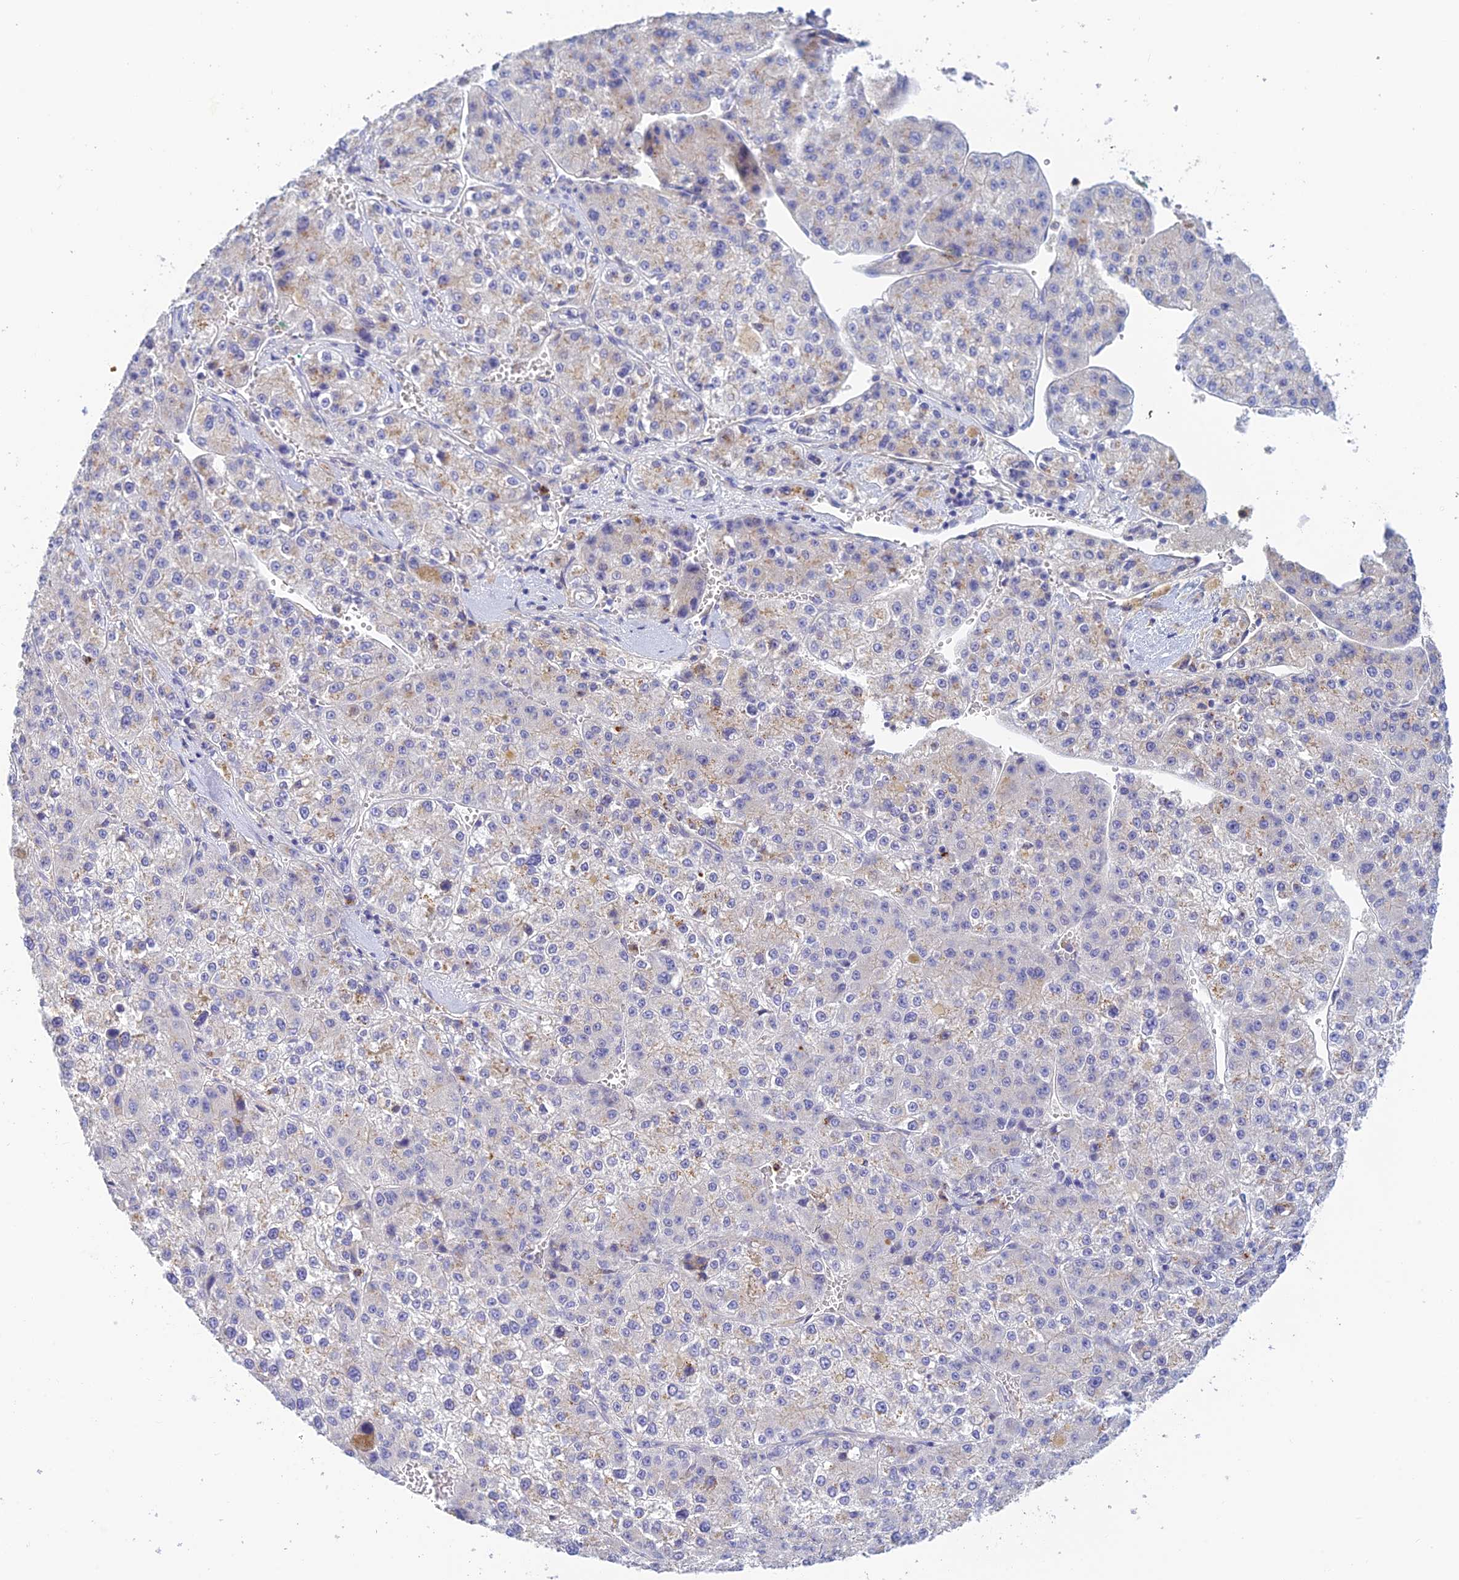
{"staining": {"intensity": "negative", "quantity": "none", "location": "none"}, "tissue": "liver cancer", "cell_type": "Tumor cells", "image_type": "cancer", "snomed": [{"axis": "morphology", "description": "Carcinoma, Hepatocellular, NOS"}, {"axis": "topography", "description": "Liver"}], "caption": "This is an IHC photomicrograph of human hepatocellular carcinoma (liver). There is no staining in tumor cells.", "gene": "INTS13", "patient": {"sex": "female", "age": 73}}